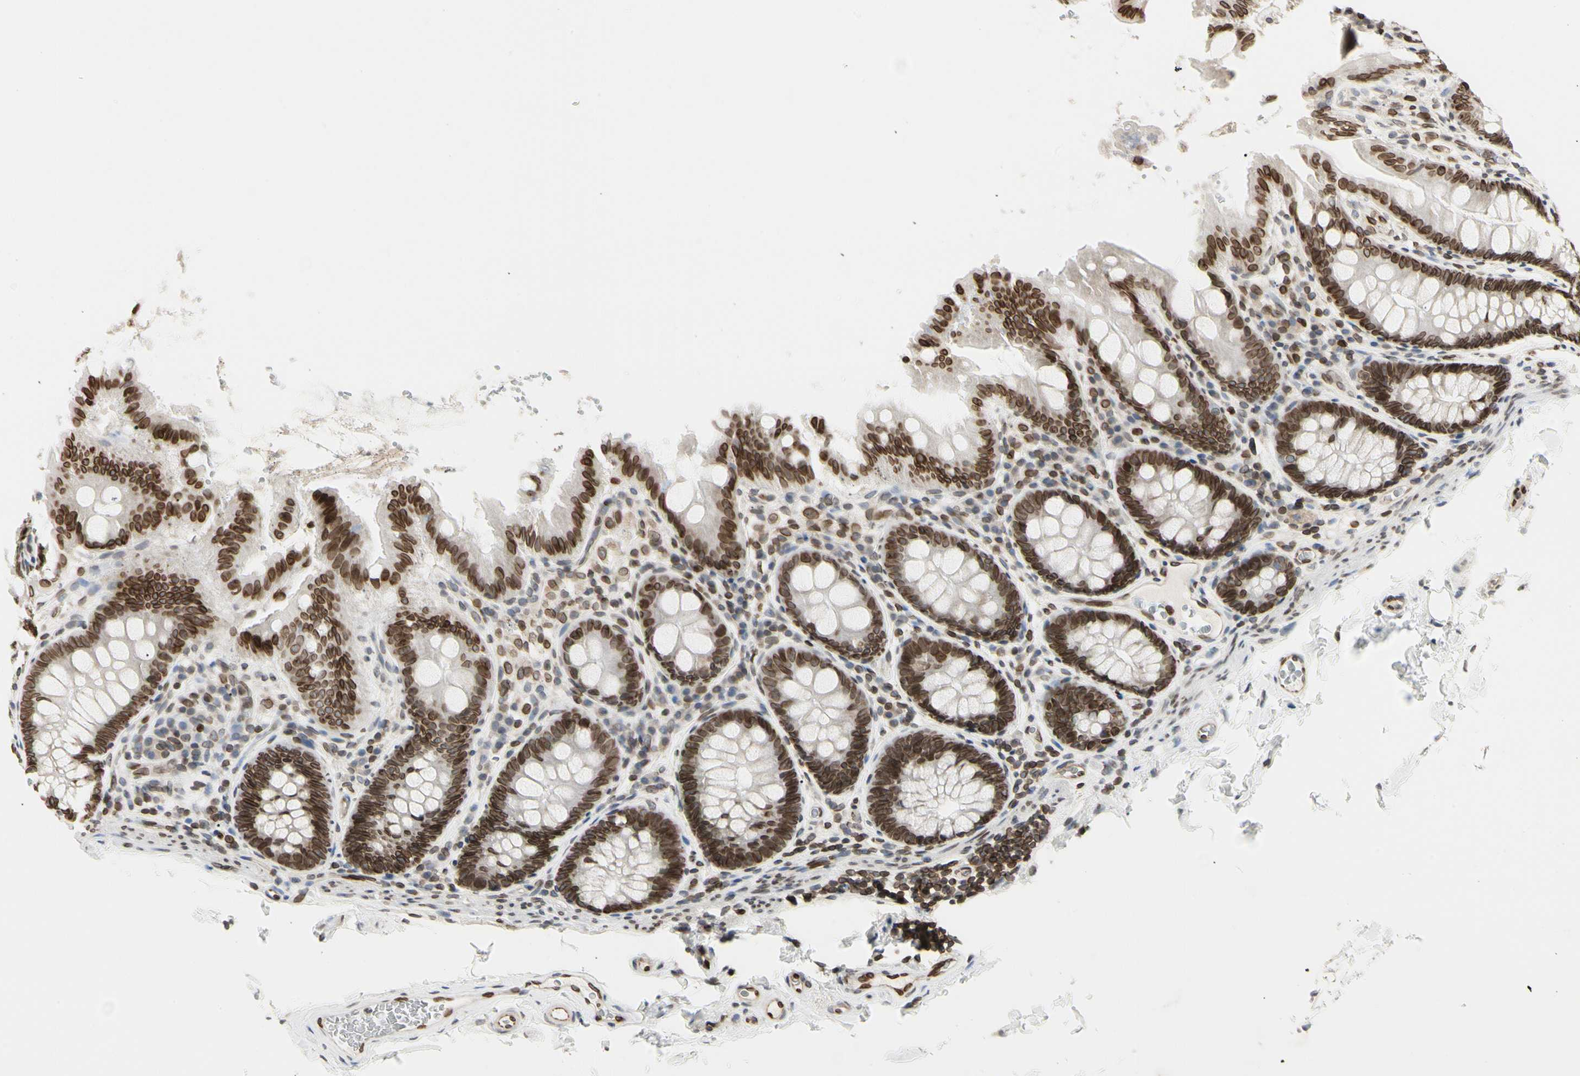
{"staining": {"intensity": "strong", "quantity": ">75%", "location": "nuclear"}, "tissue": "colon", "cell_type": "Endothelial cells", "image_type": "normal", "snomed": [{"axis": "morphology", "description": "Normal tissue, NOS"}, {"axis": "topography", "description": "Colon"}], "caption": "Immunohistochemistry image of benign colon: colon stained using immunohistochemistry (IHC) exhibits high levels of strong protein expression localized specifically in the nuclear of endothelial cells, appearing as a nuclear brown color.", "gene": "TMPO", "patient": {"sex": "female", "age": 61}}